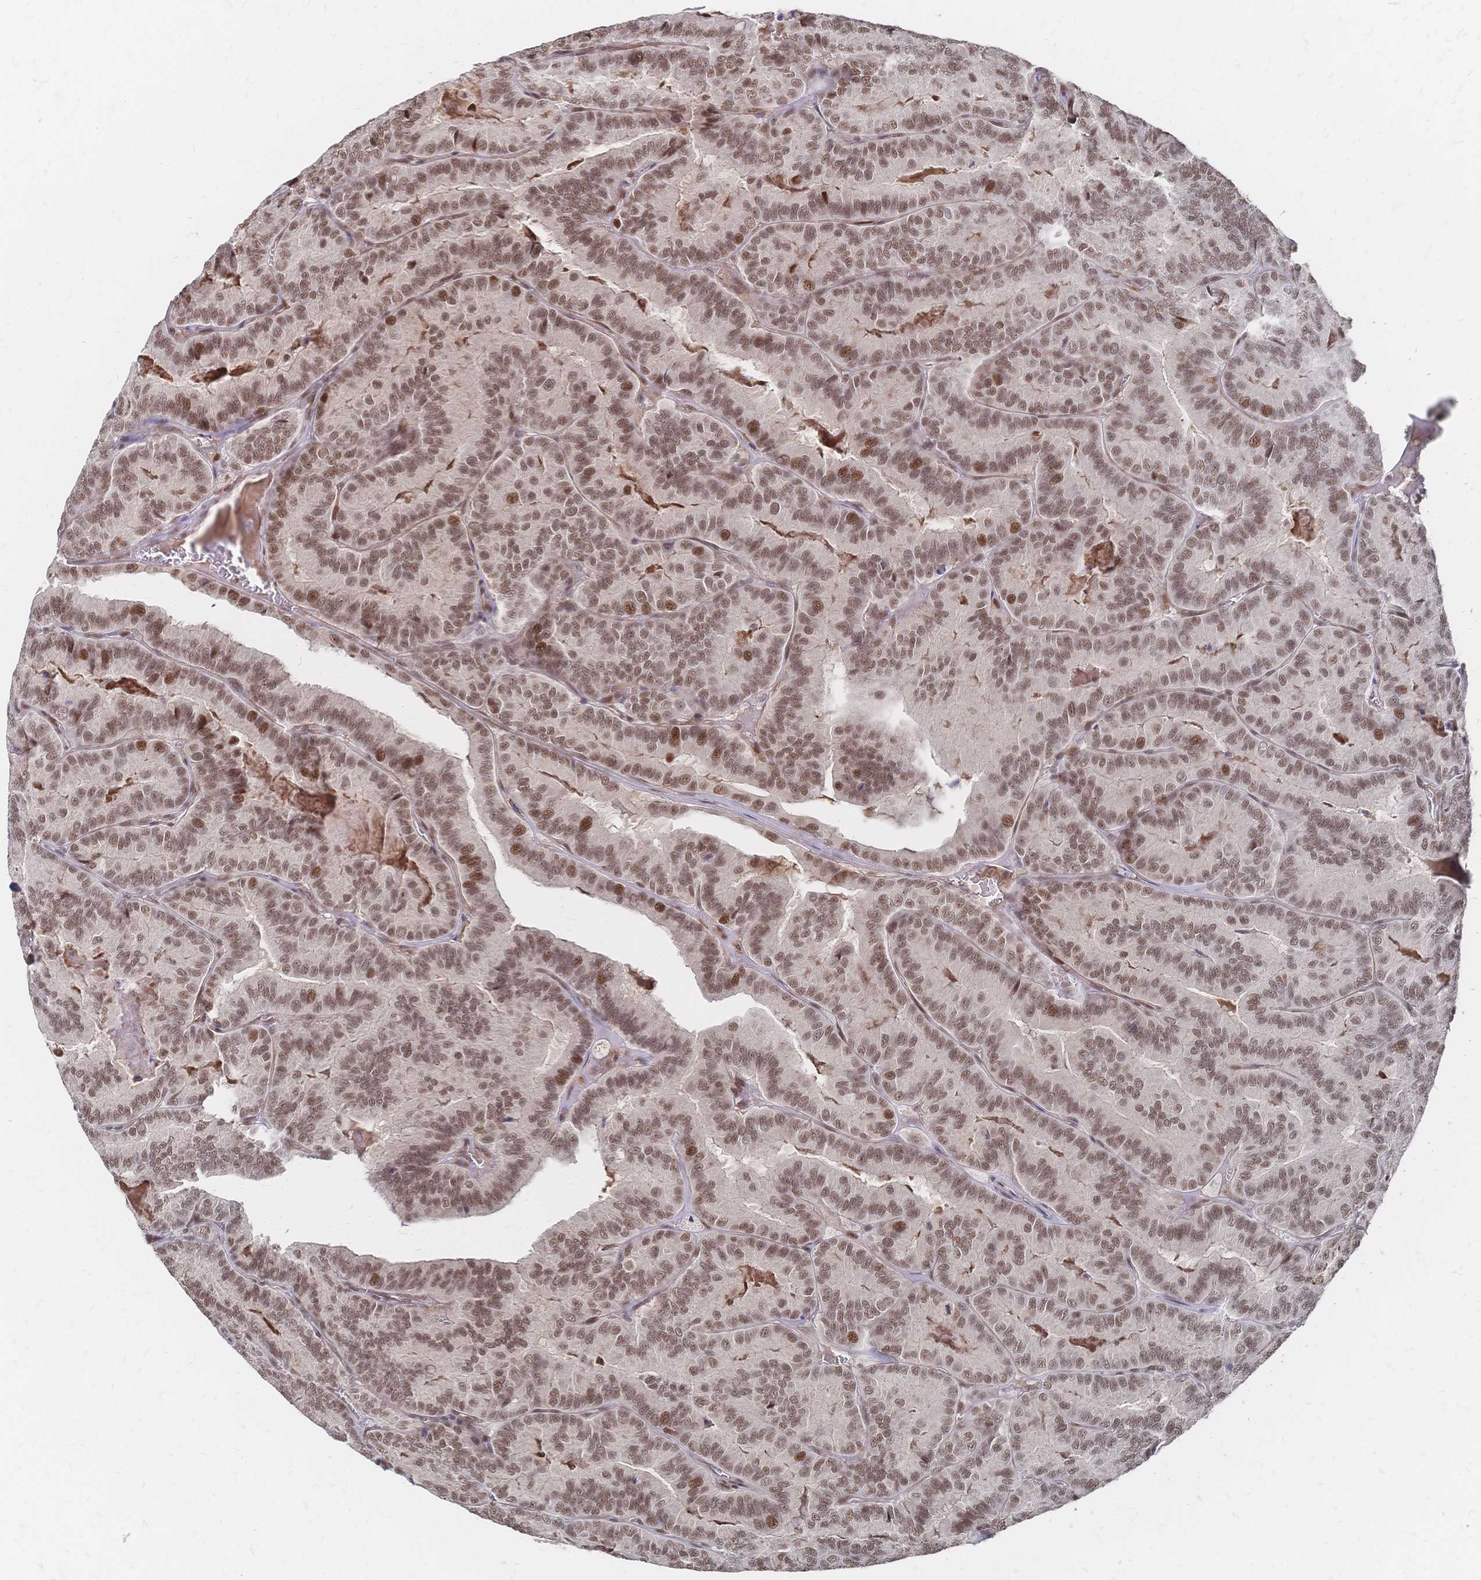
{"staining": {"intensity": "moderate", "quantity": ">75%", "location": "nuclear"}, "tissue": "thyroid cancer", "cell_type": "Tumor cells", "image_type": "cancer", "snomed": [{"axis": "morphology", "description": "Papillary adenocarcinoma, NOS"}, {"axis": "topography", "description": "Thyroid gland"}], "caption": "Tumor cells display moderate nuclear expression in about >75% of cells in thyroid cancer (papillary adenocarcinoma).", "gene": "NELFA", "patient": {"sex": "female", "age": 75}}